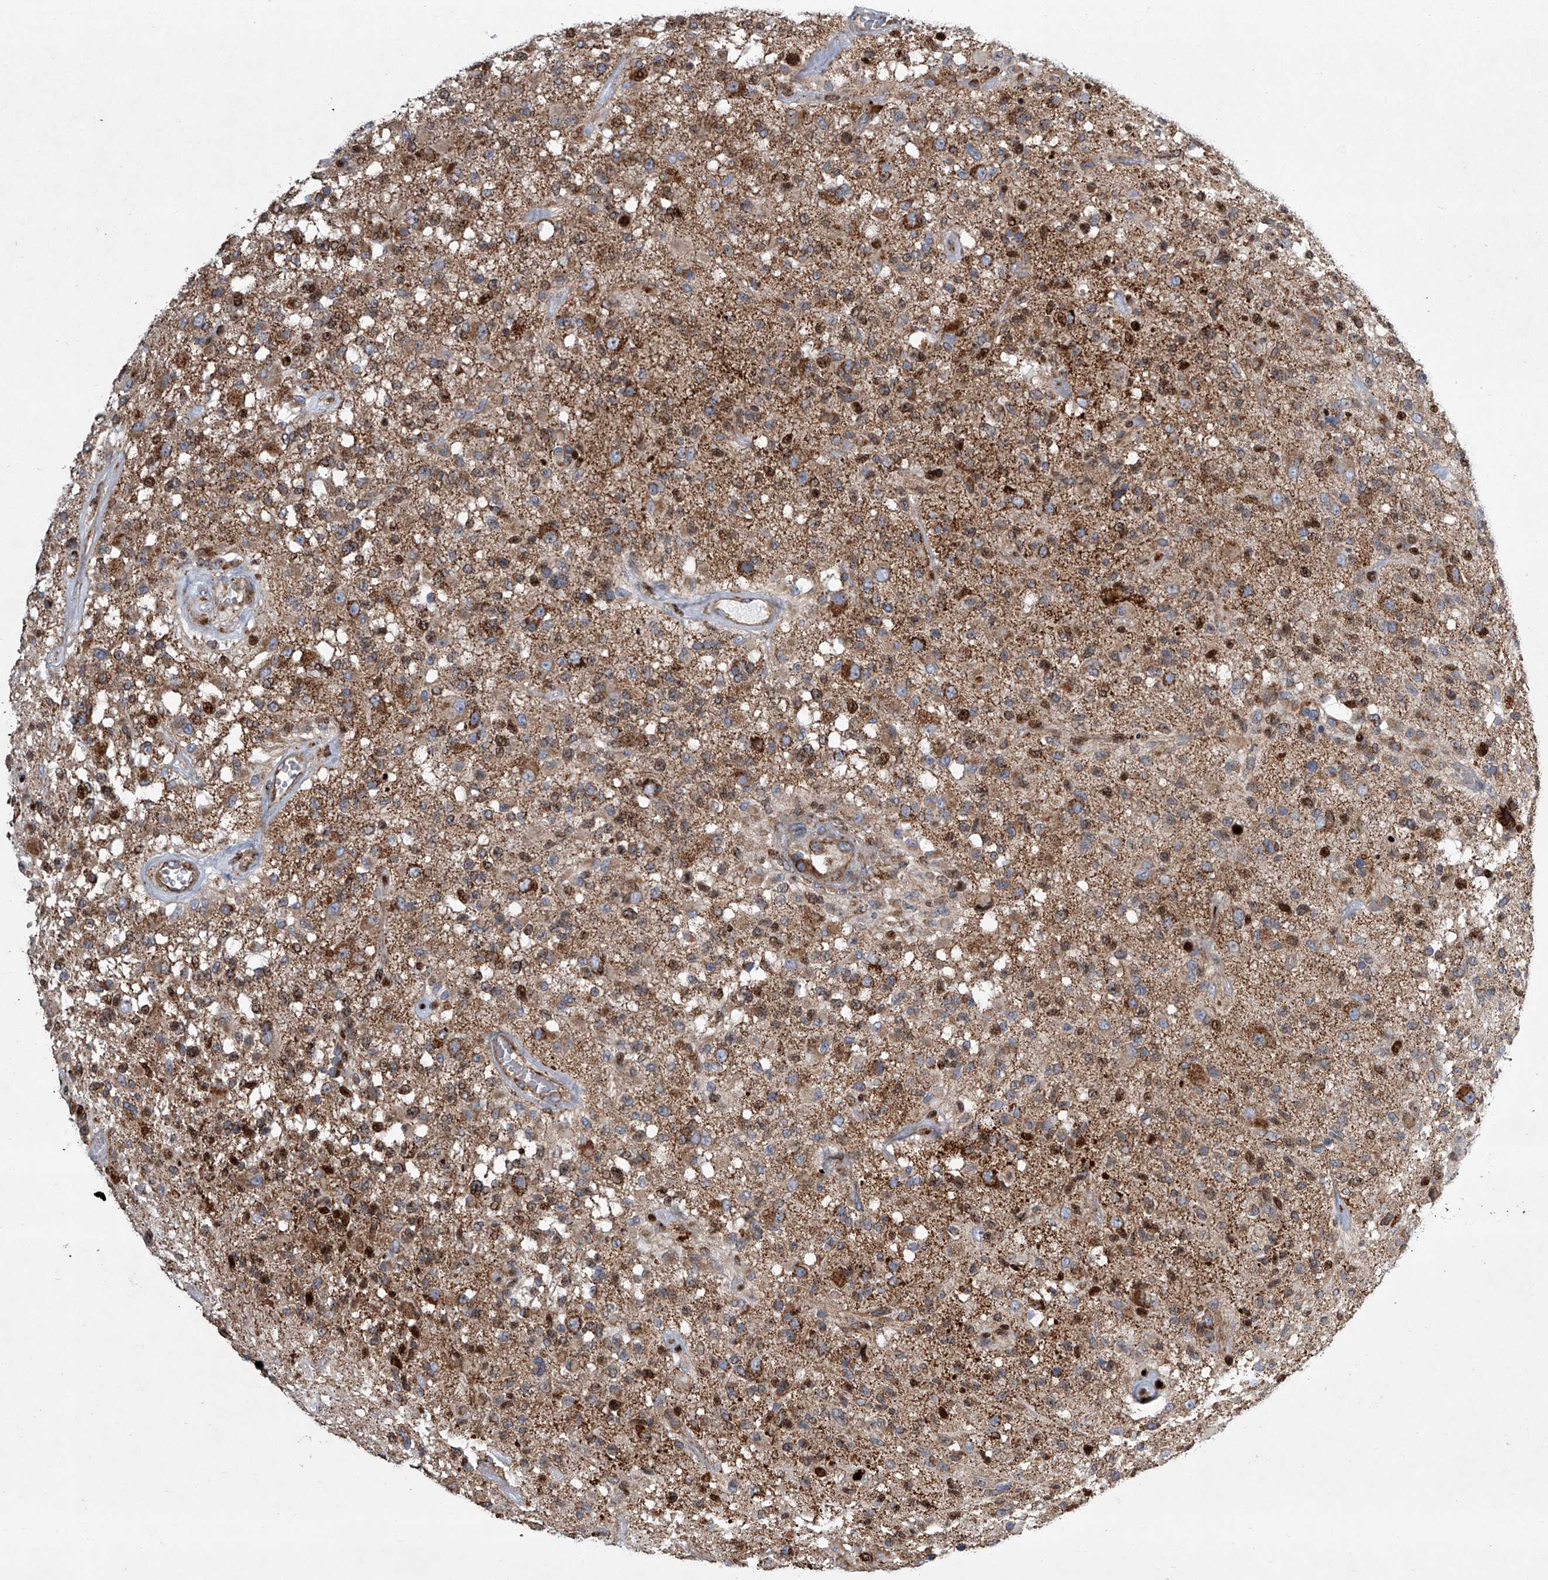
{"staining": {"intensity": "moderate", "quantity": ">75%", "location": "cytoplasmic/membranous"}, "tissue": "glioma", "cell_type": "Tumor cells", "image_type": "cancer", "snomed": [{"axis": "morphology", "description": "Glioma, malignant, High grade"}, {"axis": "morphology", "description": "Glioblastoma, NOS"}, {"axis": "topography", "description": "Brain"}], "caption": "Immunohistochemical staining of human glioma reveals medium levels of moderate cytoplasmic/membranous staining in approximately >75% of tumor cells.", "gene": "STRADA", "patient": {"sex": "male", "age": 60}}